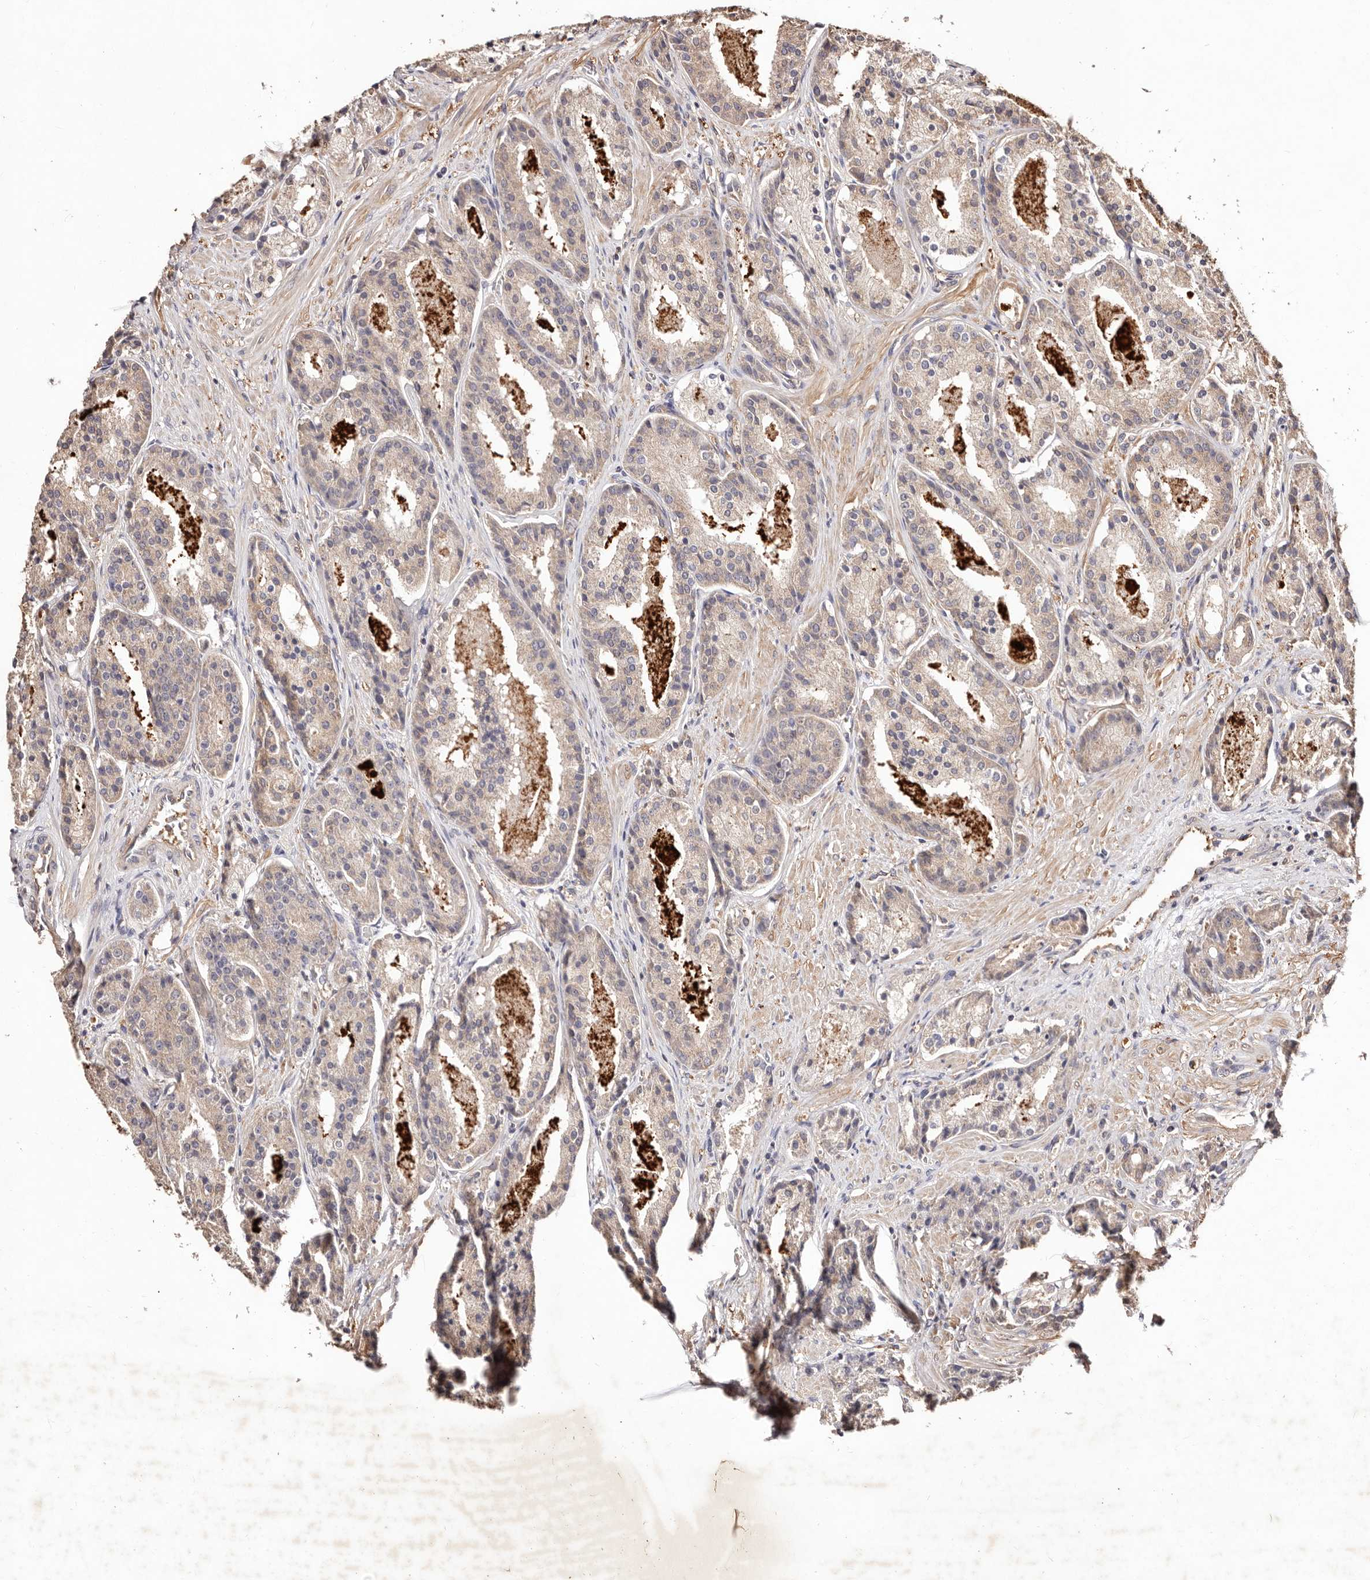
{"staining": {"intensity": "weak", "quantity": "25%-75%", "location": "cytoplasmic/membranous"}, "tissue": "prostate cancer", "cell_type": "Tumor cells", "image_type": "cancer", "snomed": [{"axis": "morphology", "description": "Adenocarcinoma, High grade"}, {"axis": "topography", "description": "Prostate"}], "caption": "Prostate cancer (high-grade adenocarcinoma) stained with immunohistochemistry exhibits weak cytoplasmic/membranous expression in about 25%-75% of tumor cells. (DAB (3,3'-diaminobenzidine) IHC with brightfield microscopy, high magnification).", "gene": "CCL14", "patient": {"sex": "male", "age": 60}}